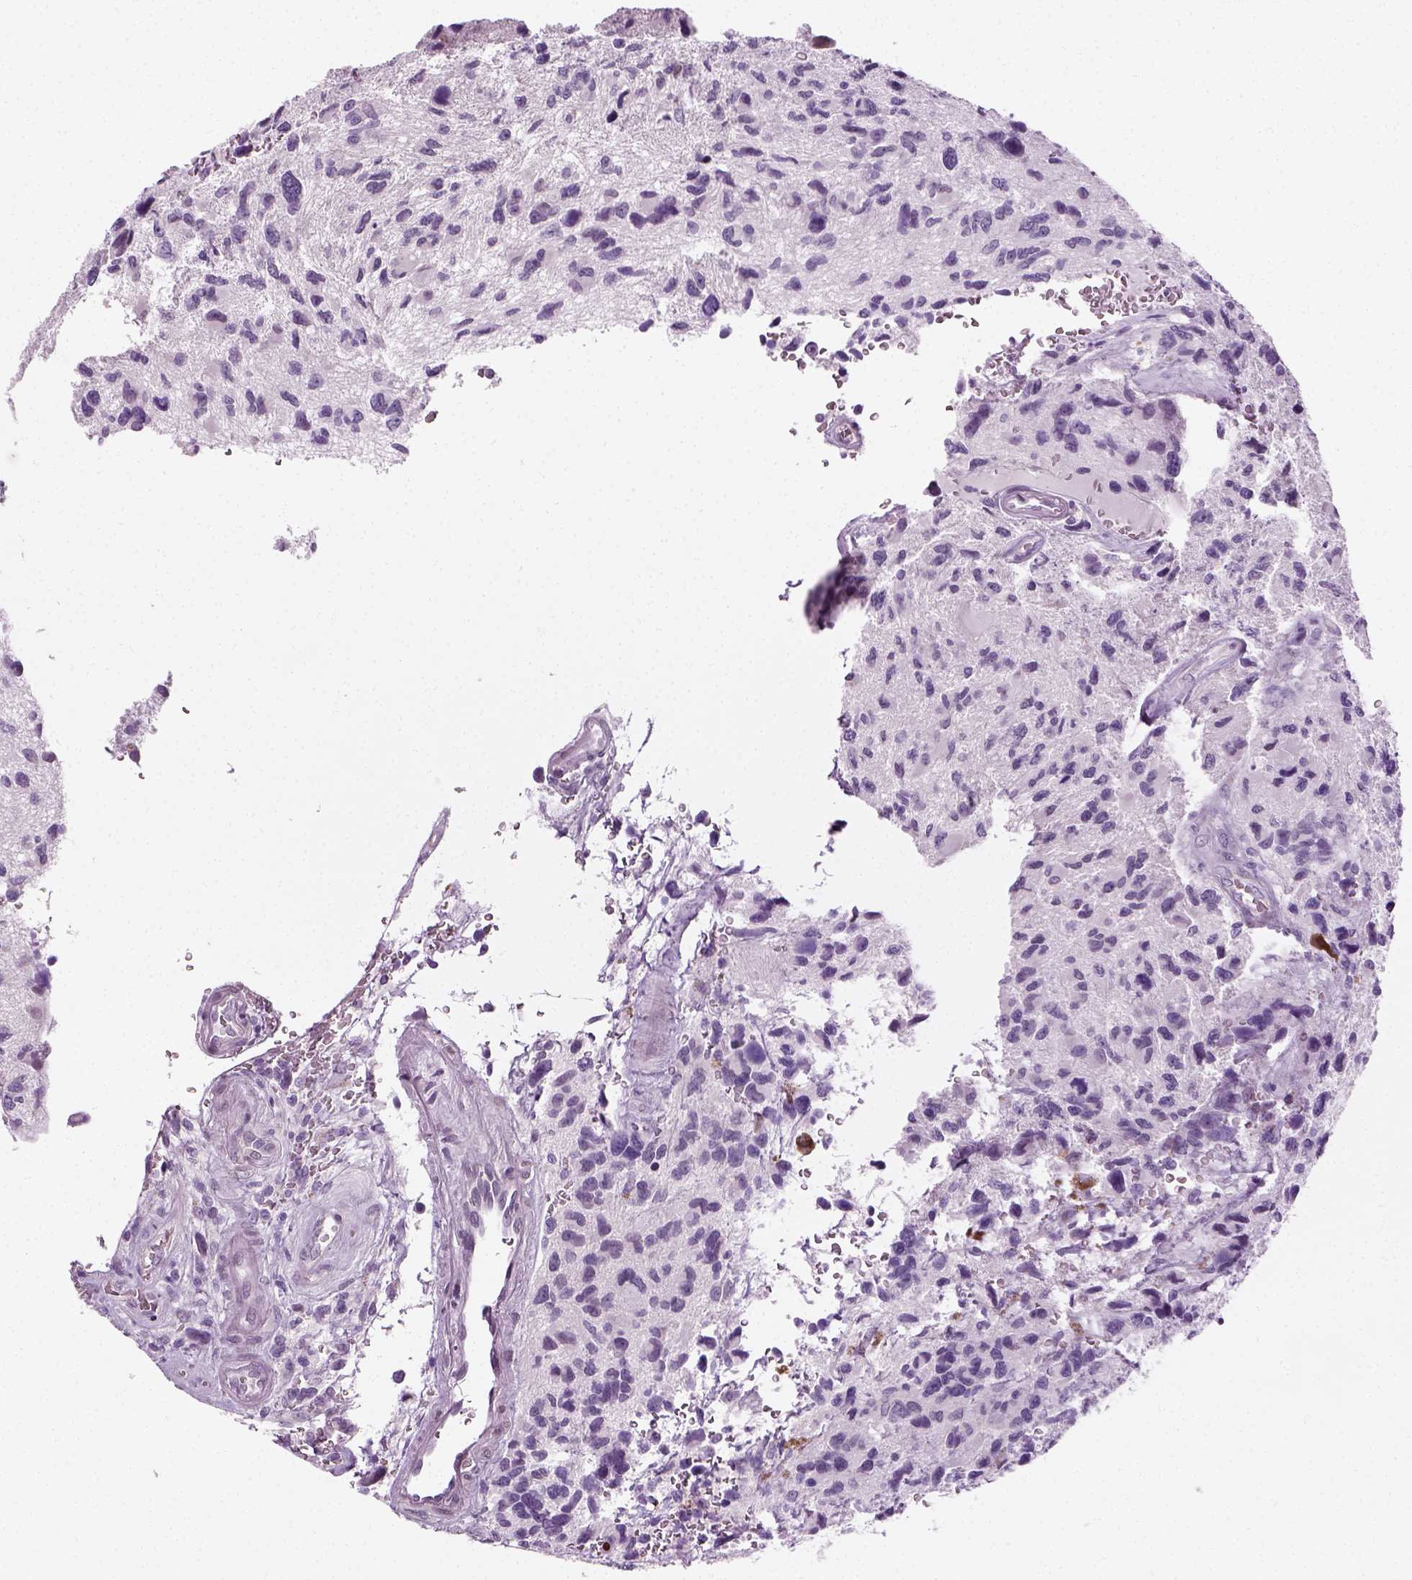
{"staining": {"intensity": "negative", "quantity": "none", "location": "none"}, "tissue": "glioma", "cell_type": "Tumor cells", "image_type": "cancer", "snomed": [{"axis": "morphology", "description": "Glioma, malignant, NOS"}, {"axis": "morphology", "description": "Glioma, malignant, High grade"}, {"axis": "topography", "description": "Brain"}], "caption": "This is a histopathology image of immunohistochemistry staining of malignant glioma, which shows no positivity in tumor cells.", "gene": "SPATA31E1", "patient": {"sex": "female", "age": 71}}